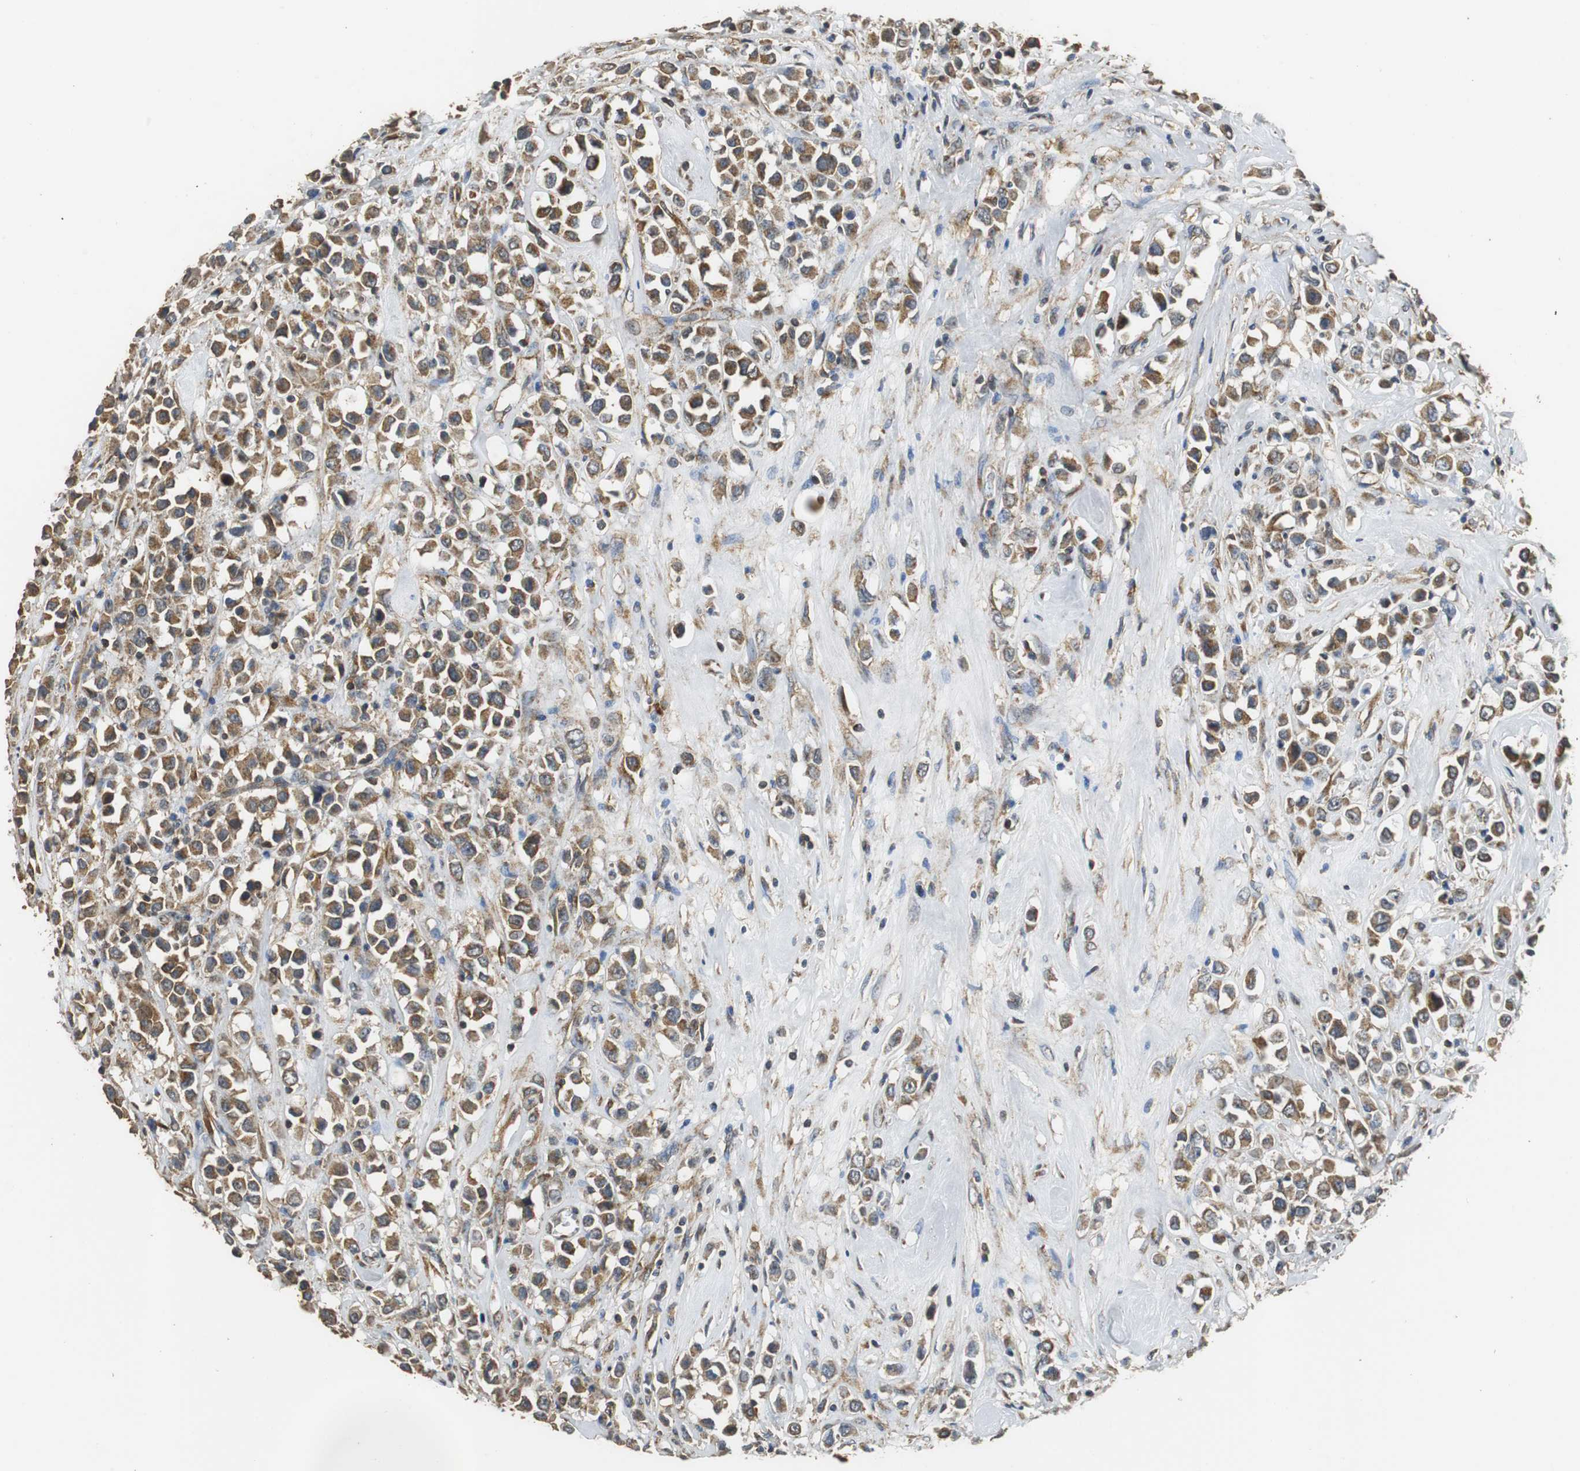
{"staining": {"intensity": "moderate", "quantity": ">75%", "location": "cytoplasmic/membranous"}, "tissue": "breast cancer", "cell_type": "Tumor cells", "image_type": "cancer", "snomed": [{"axis": "morphology", "description": "Duct carcinoma"}, {"axis": "topography", "description": "Breast"}], "caption": "Protein staining of infiltrating ductal carcinoma (breast) tissue shows moderate cytoplasmic/membranous expression in approximately >75% of tumor cells.", "gene": "NNT", "patient": {"sex": "female", "age": 61}}